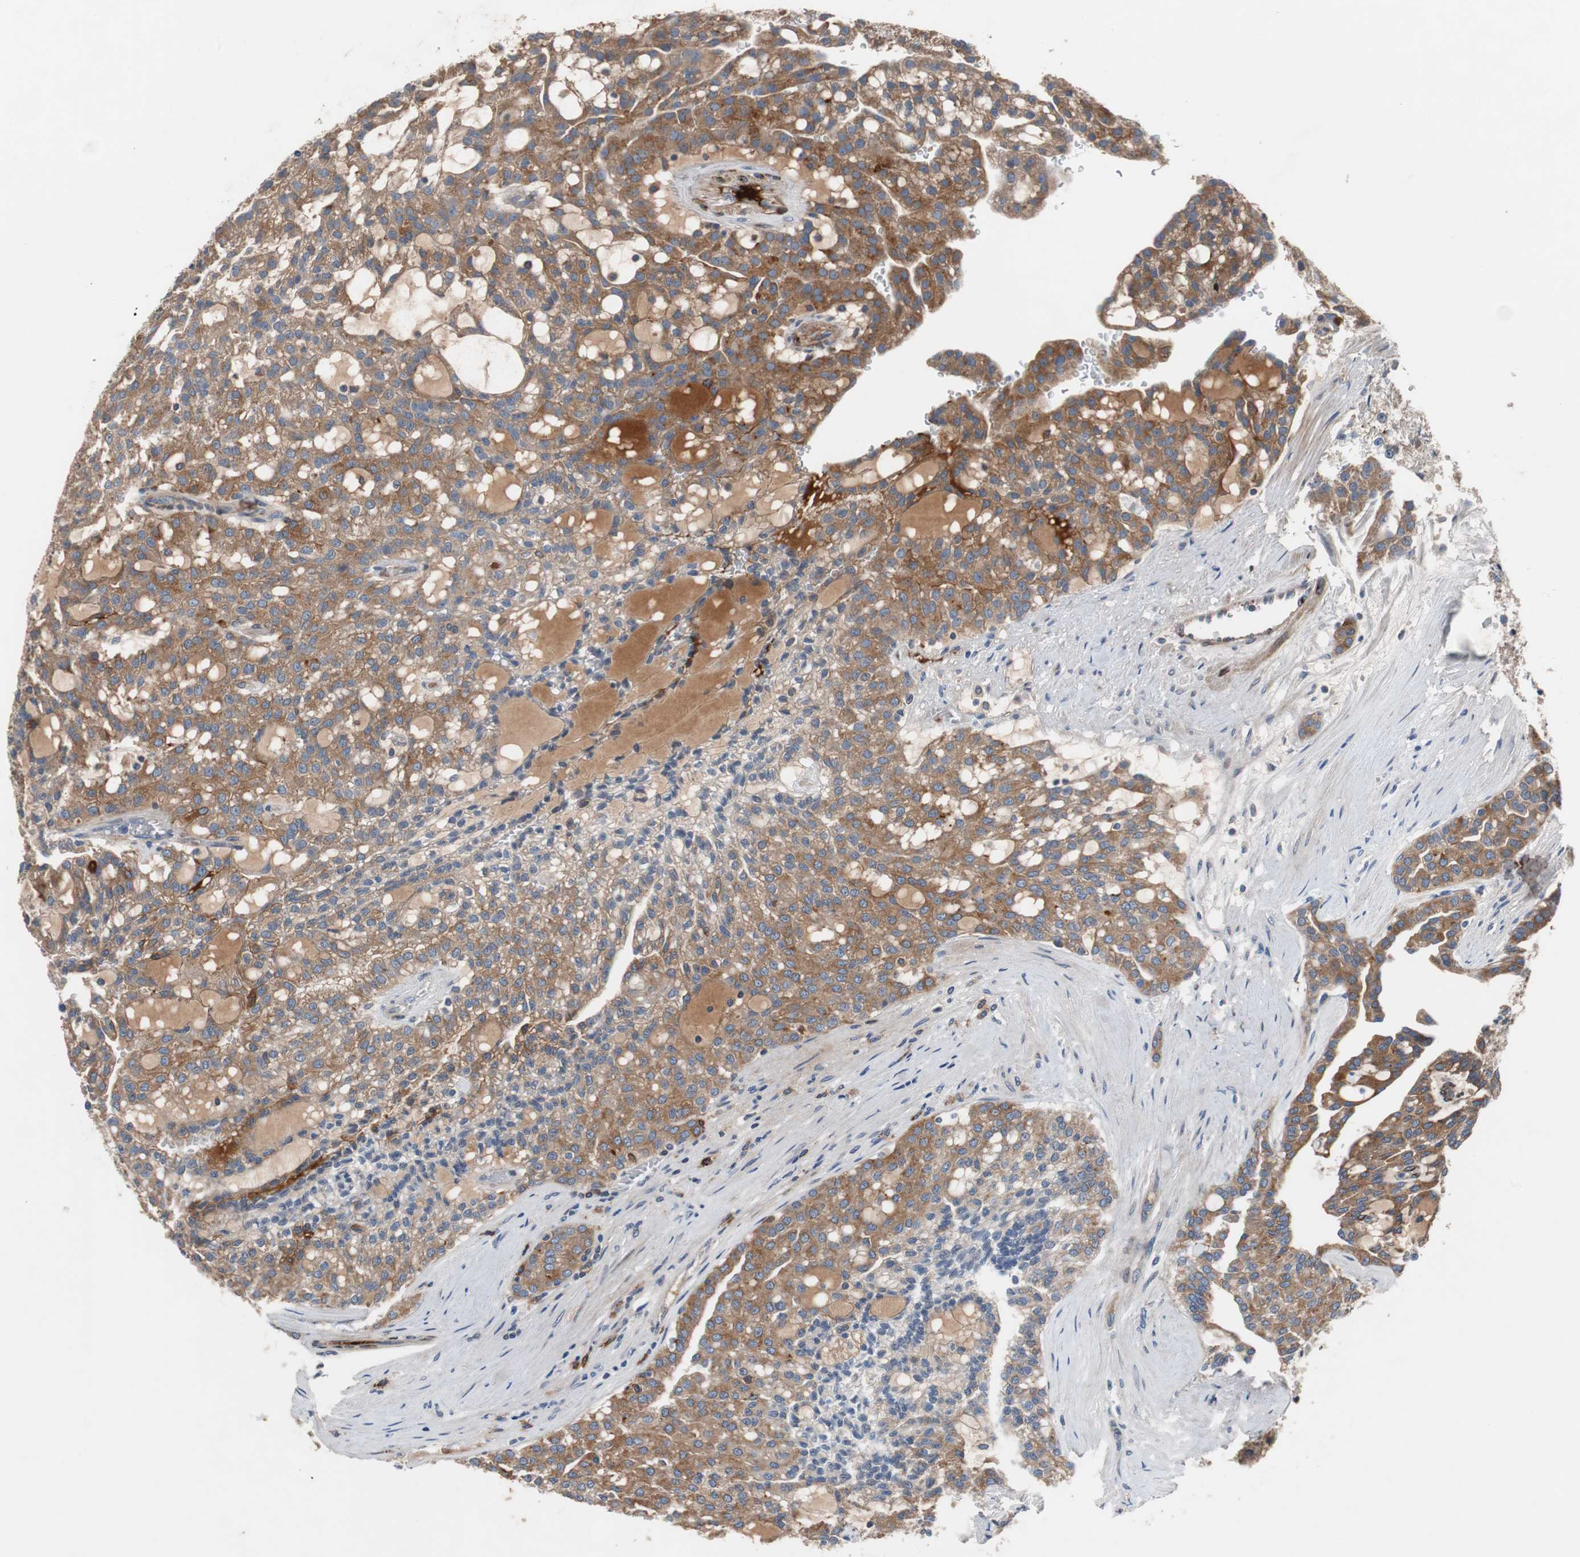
{"staining": {"intensity": "moderate", "quantity": ">75%", "location": "cytoplasmic/membranous"}, "tissue": "renal cancer", "cell_type": "Tumor cells", "image_type": "cancer", "snomed": [{"axis": "morphology", "description": "Adenocarcinoma, NOS"}, {"axis": "topography", "description": "Kidney"}], "caption": "Approximately >75% of tumor cells in renal adenocarcinoma reveal moderate cytoplasmic/membranous protein positivity as visualized by brown immunohistochemical staining.", "gene": "SORT1", "patient": {"sex": "male", "age": 63}}